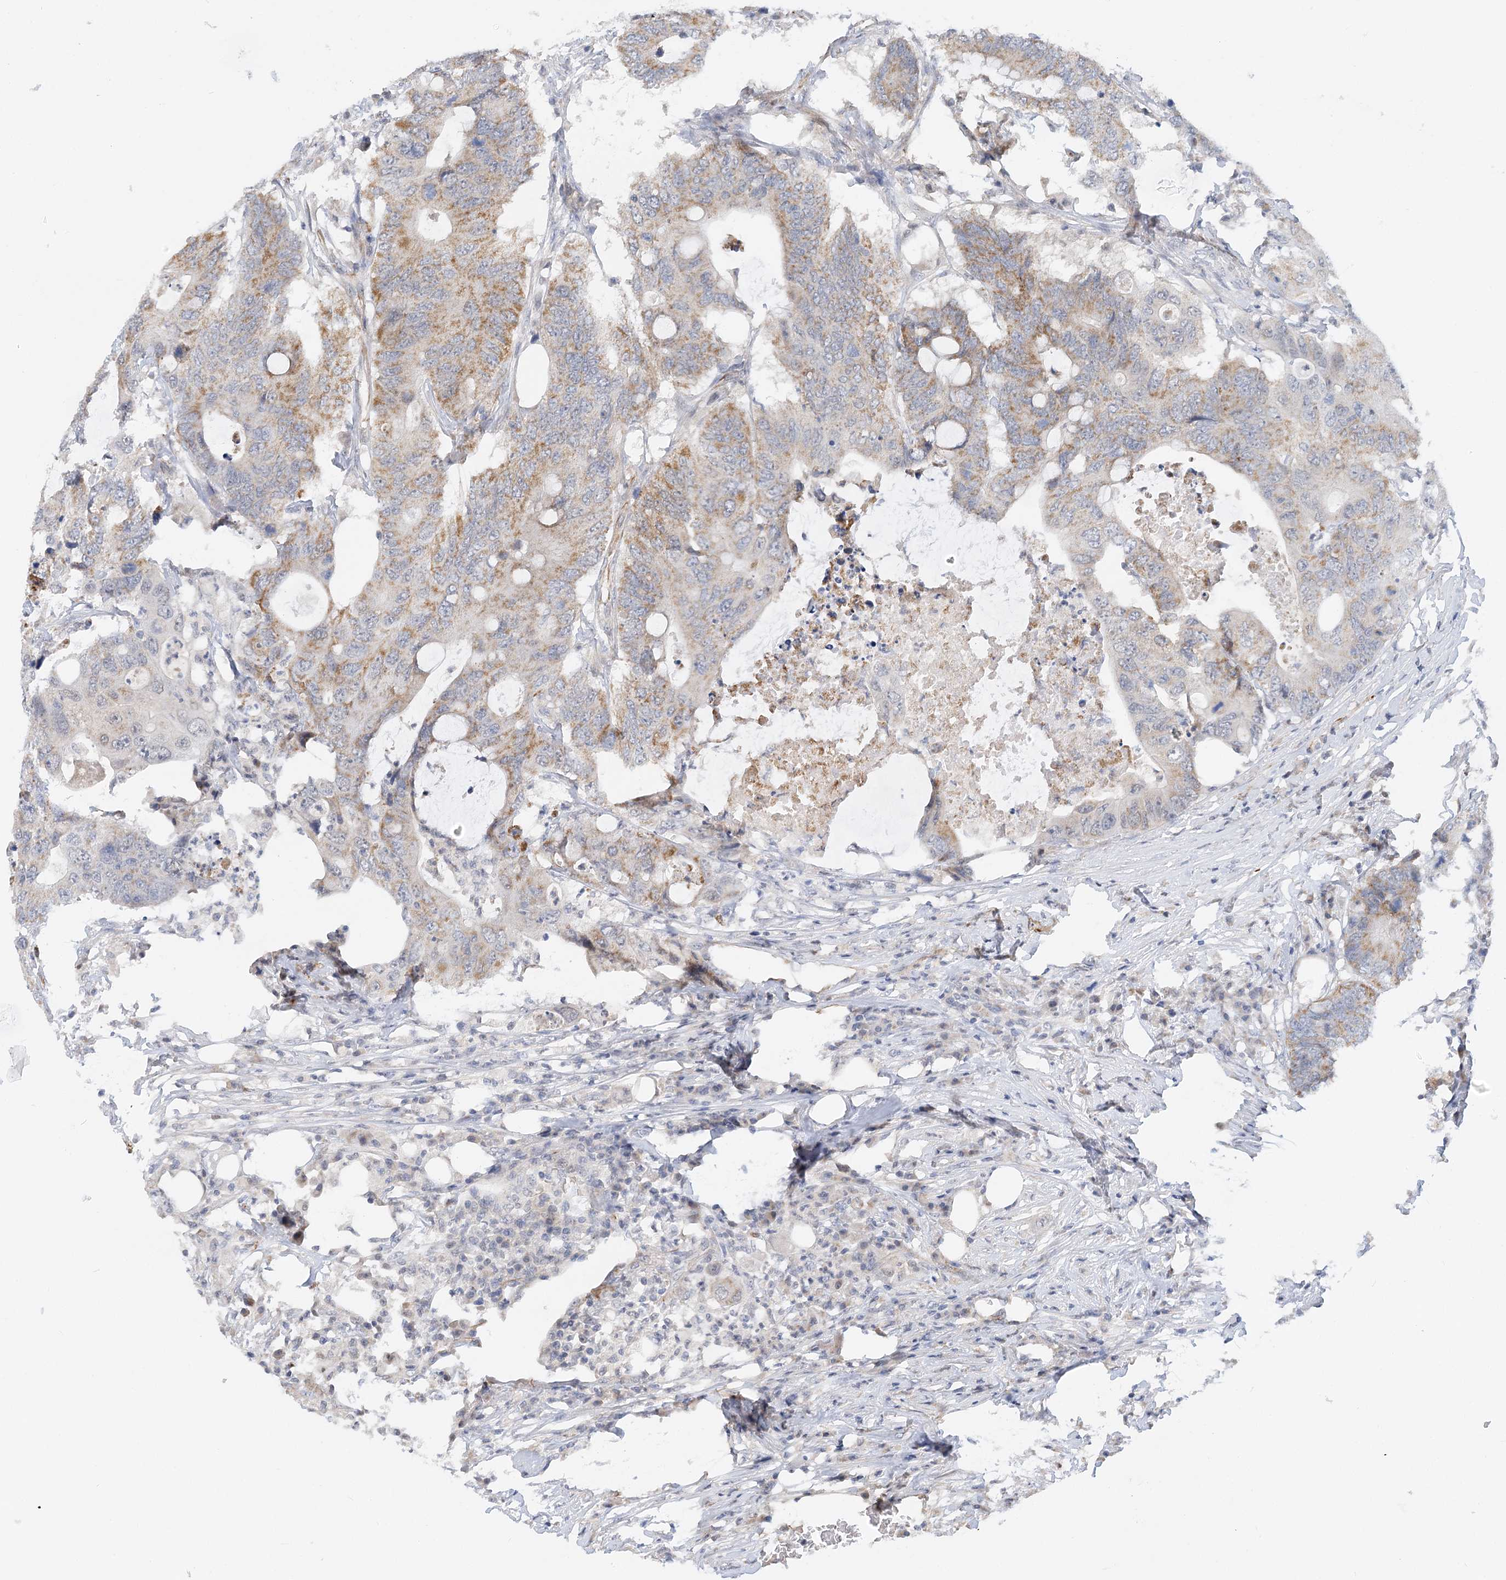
{"staining": {"intensity": "moderate", "quantity": "25%-75%", "location": "cytoplasmic/membranous"}, "tissue": "colorectal cancer", "cell_type": "Tumor cells", "image_type": "cancer", "snomed": [{"axis": "morphology", "description": "Adenocarcinoma, NOS"}, {"axis": "topography", "description": "Colon"}], "caption": "High-power microscopy captured an immunohistochemistry micrograph of colorectal adenocarcinoma, revealing moderate cytoplasmic/membranous expression in about 25%-75% of tumor cells.", "gene": "NELL2", "patient": {"sex": "male", "age": 71}}